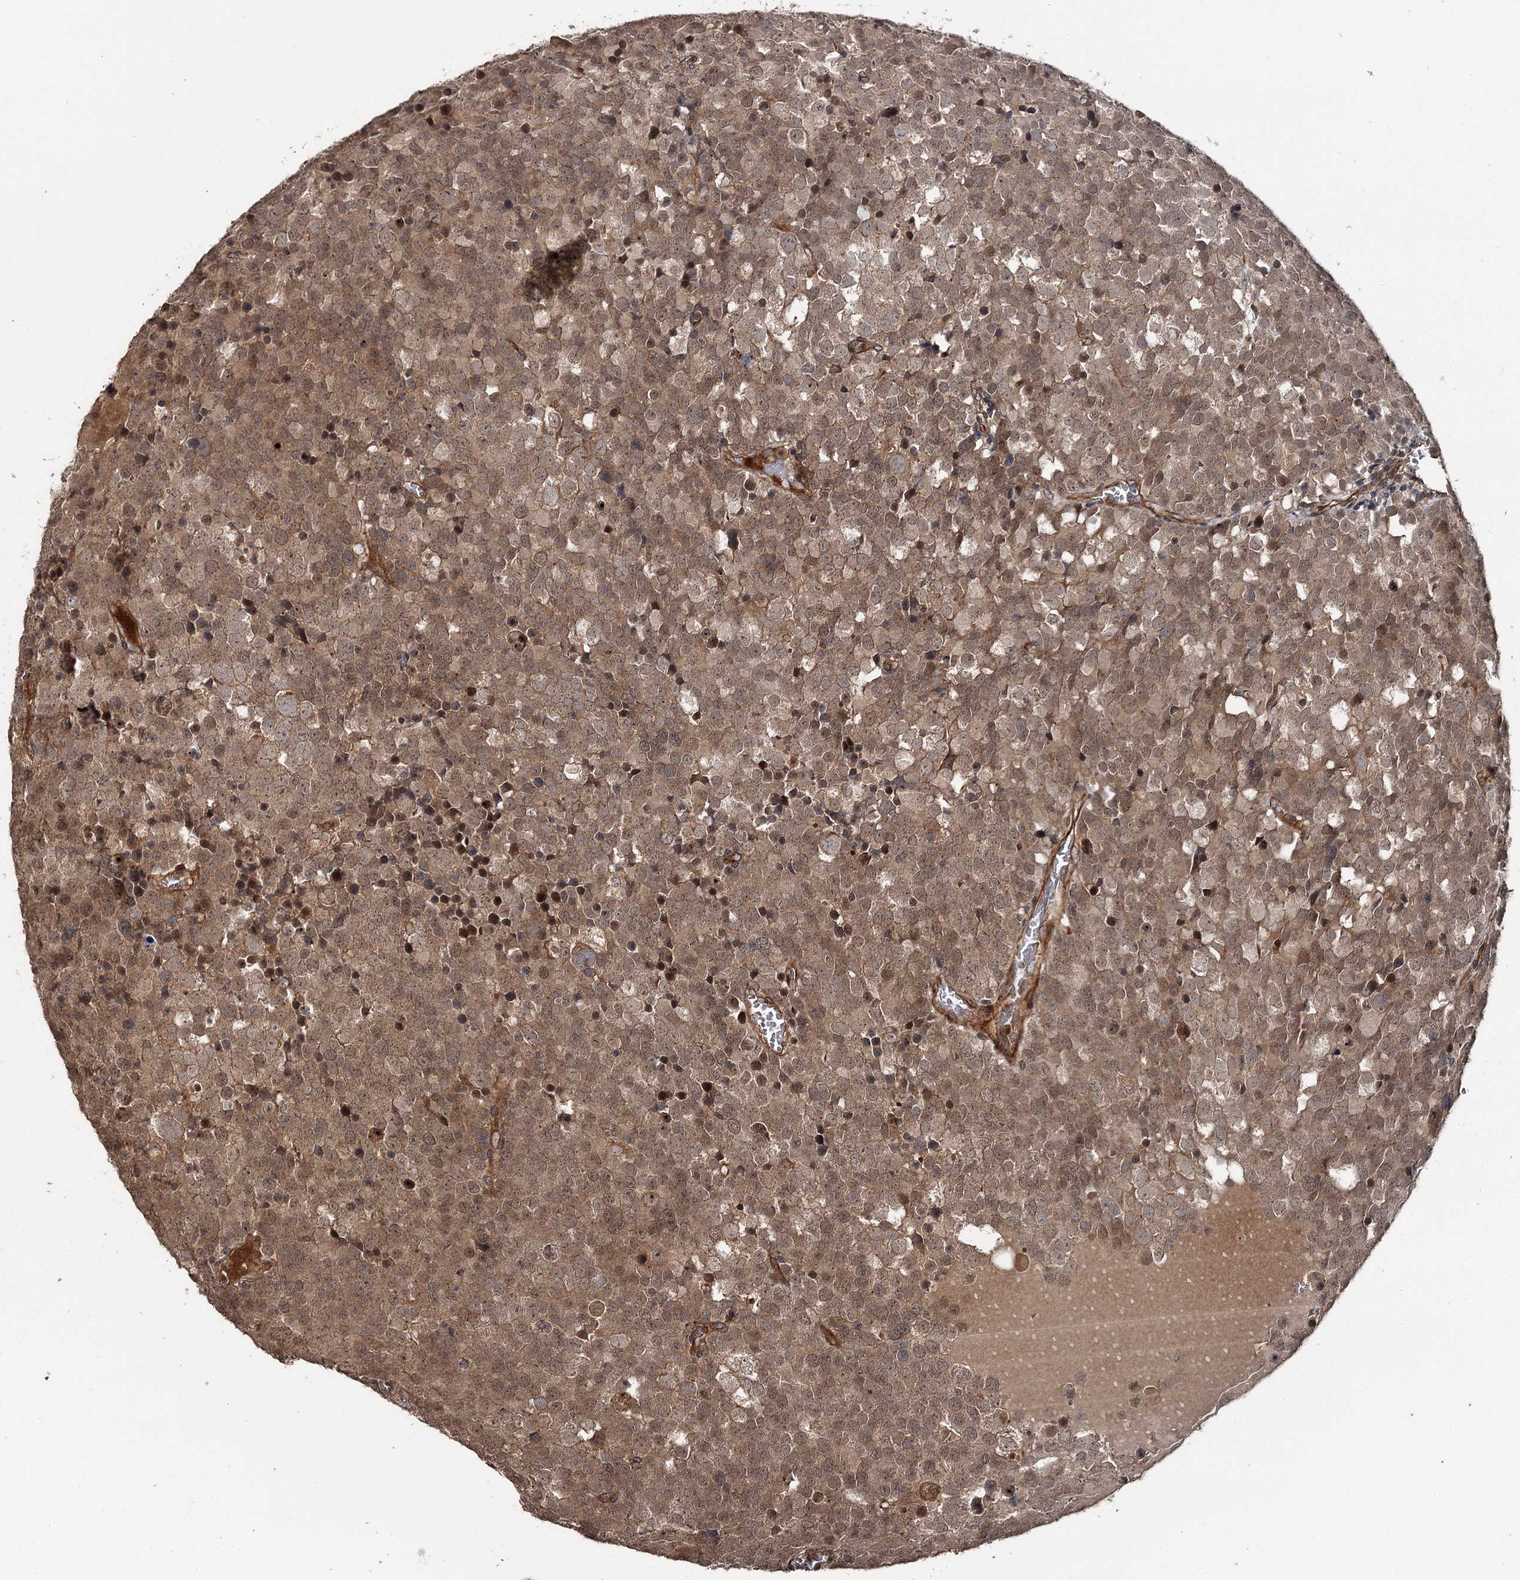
{"staining": {"intensity": "moderate", "quantity": ">75%", "location": "cytoplasmic/membranous,nuclear"}, "tissue": "testis cancer", "cell_type": "Tumor cells", "image_type": "cancer", "snomed": [{"axis": "morphology", "description": "Seminoma, NOS"}, {"axis": "topography", "description": "Testis"}], "caption": "This micrograph displays immunohistochemistry staining of human testis seminoma, with medium moderate cytoplasmic/membranous and nuclear positivity in about >75% of tumor cells.", "gene": "RAB21", "patient": {"sex": "male", "age": 71}}